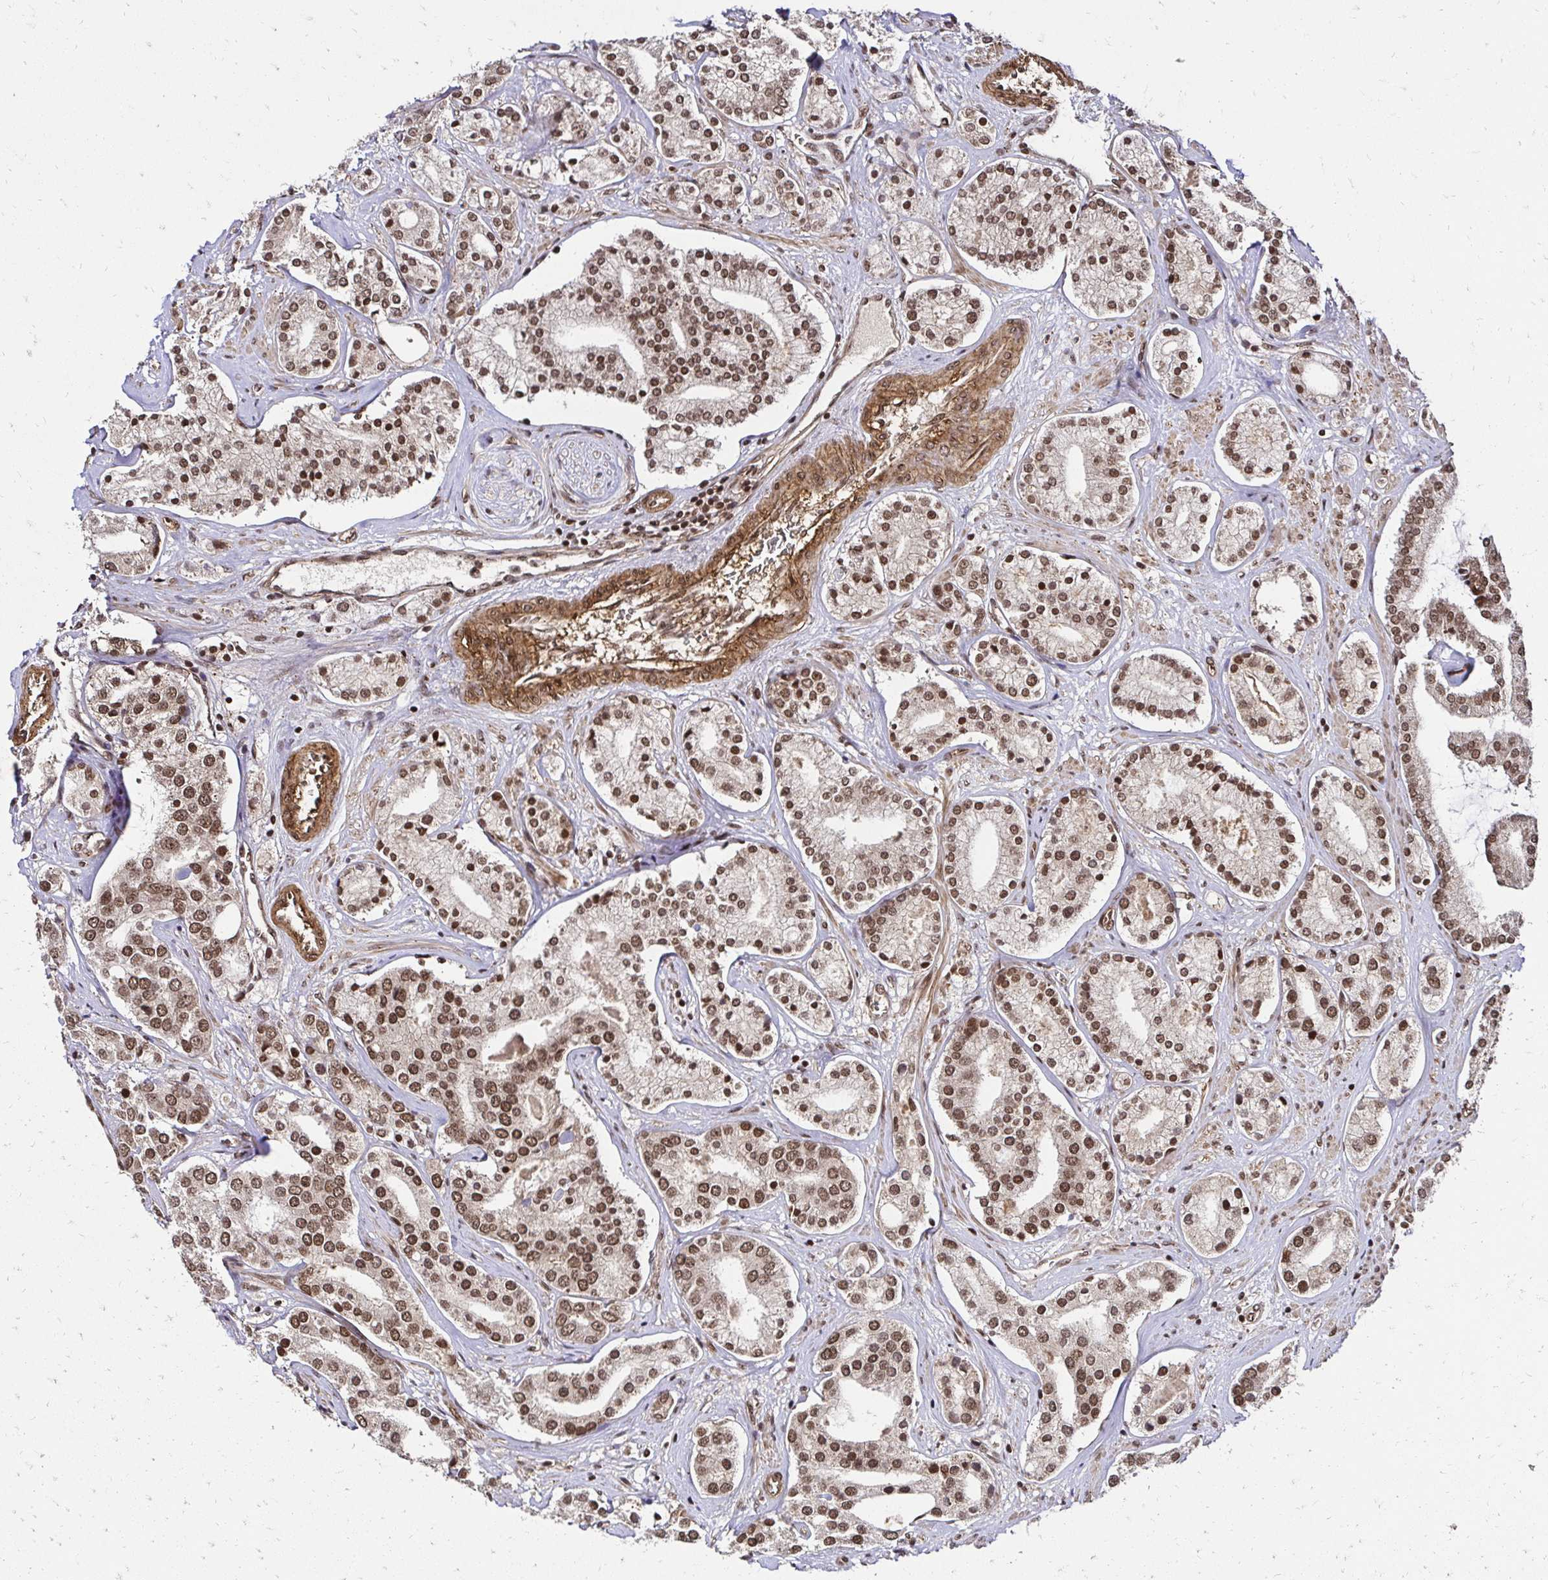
{"staining": {"intensity": "moderate", "quantity": ">75%", "location": "cytoplasmic/membranous,nuclear"}, "tissue": "prostate cancer", "cell_type": "Tumor cells", "image_type": "cancer", "snomed": [{"axis": "morphology", "description": "Adenocarcinoma, High grade"}, {"axis": "topography", "description": "Prostate"}], "caption": "Immunohistochemical staining of human prostate cancer demonstrates medium levels of moderate cytoplasmic/membranous and nuclear protein expression in approximately >75% of tumor cells. (DAB = brown stain, brightfield microscopy at high magnification).", "gene": "GLYR1", "patient": {"sex": "male", "age": 58}}